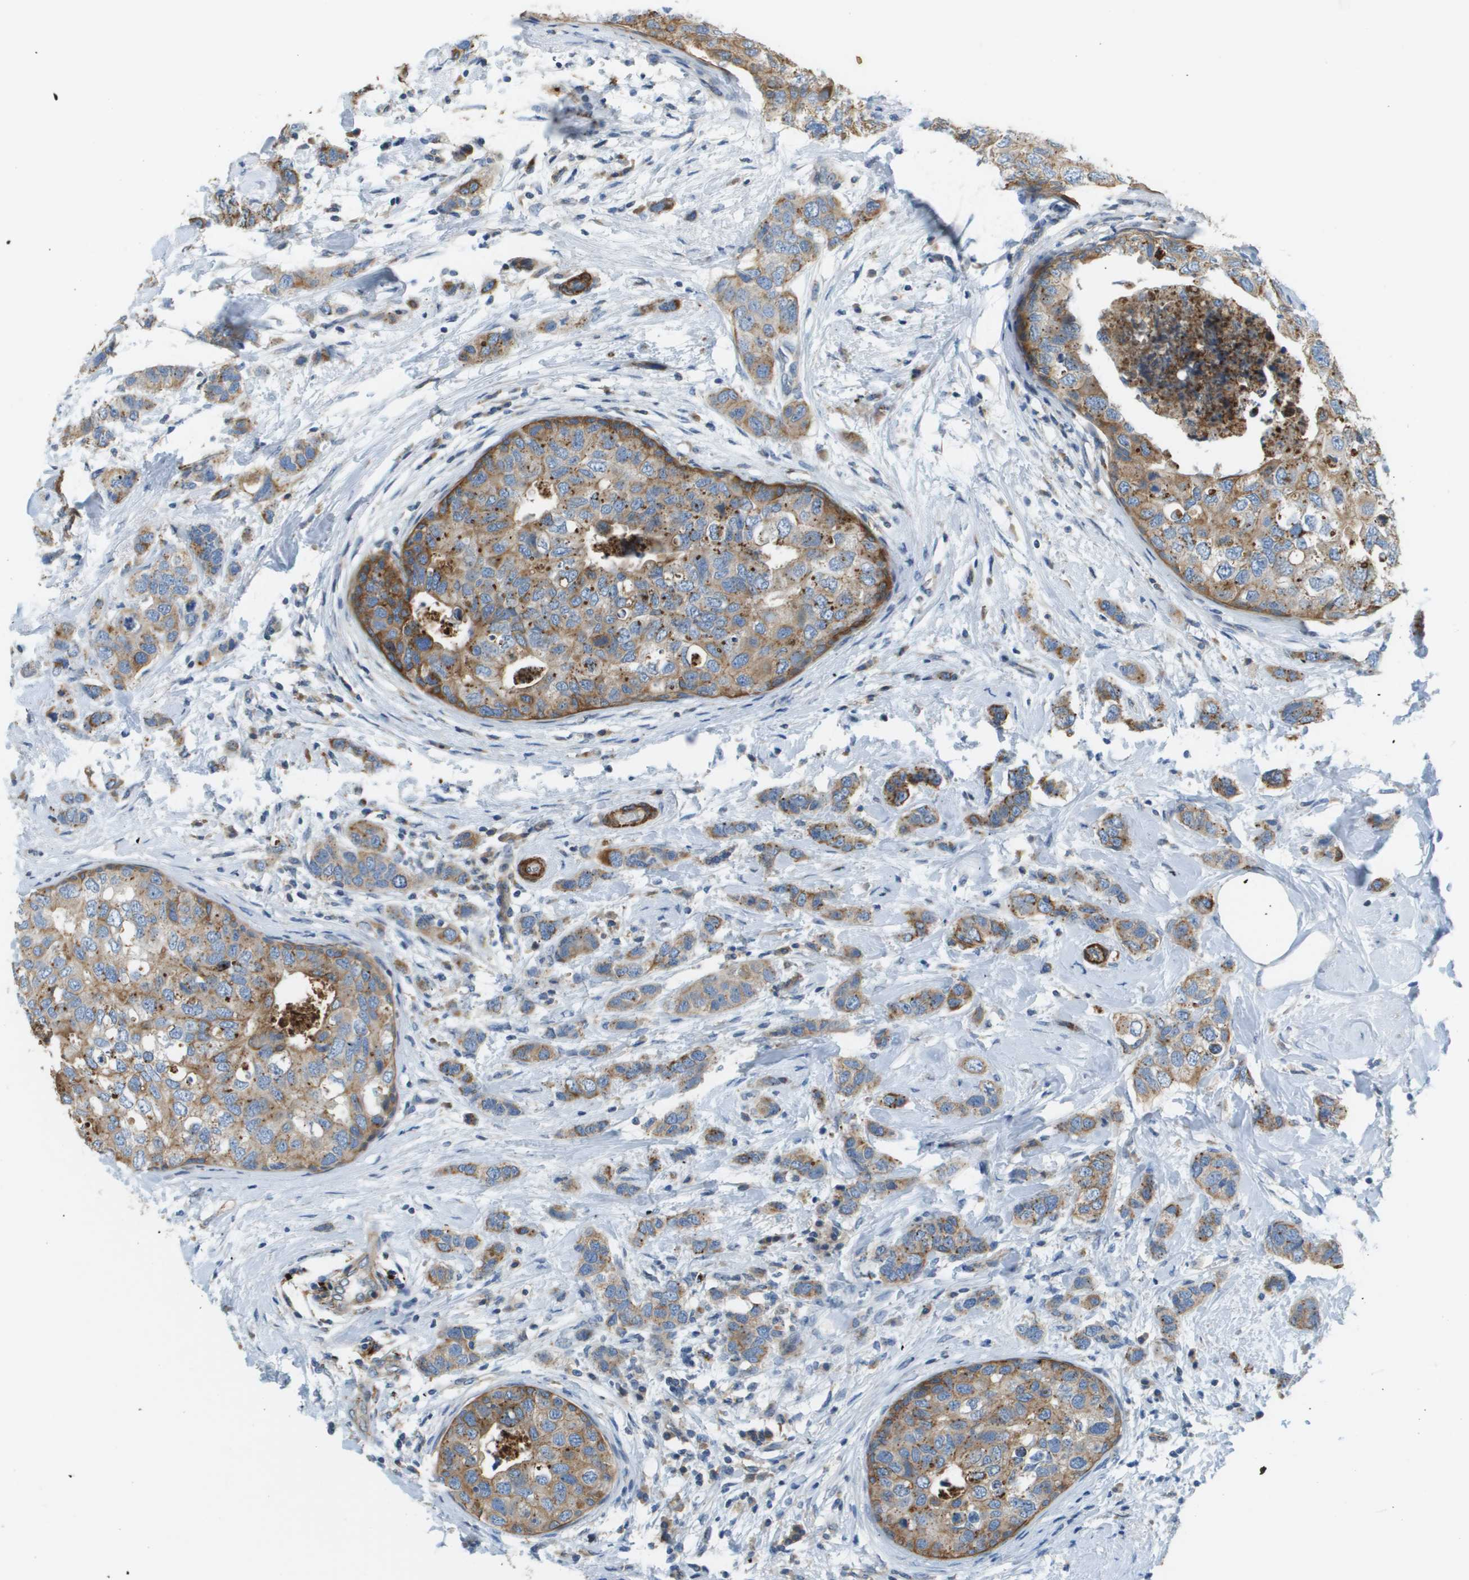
{"staining": {"intensity": "moderate", "quantity": ">75%", "location": "cytoplasmic/membranous"}, "tissue": "breast cancer", "cell_type": "Tumor cells", "image_type": "cancer", "snomed": [{"axis": "morphology", "description": "Duct carcinoma"}, {"axis": "topography", "description": "Breast"}], "caption": "Immunohistochemical staining of human breast cancer reveals medium levels of moderate cytoplasmic/membranous expression in about >75% of tumor cells.", "gene": "MYH11", "patient": {"sex": "female", "age": 50}}